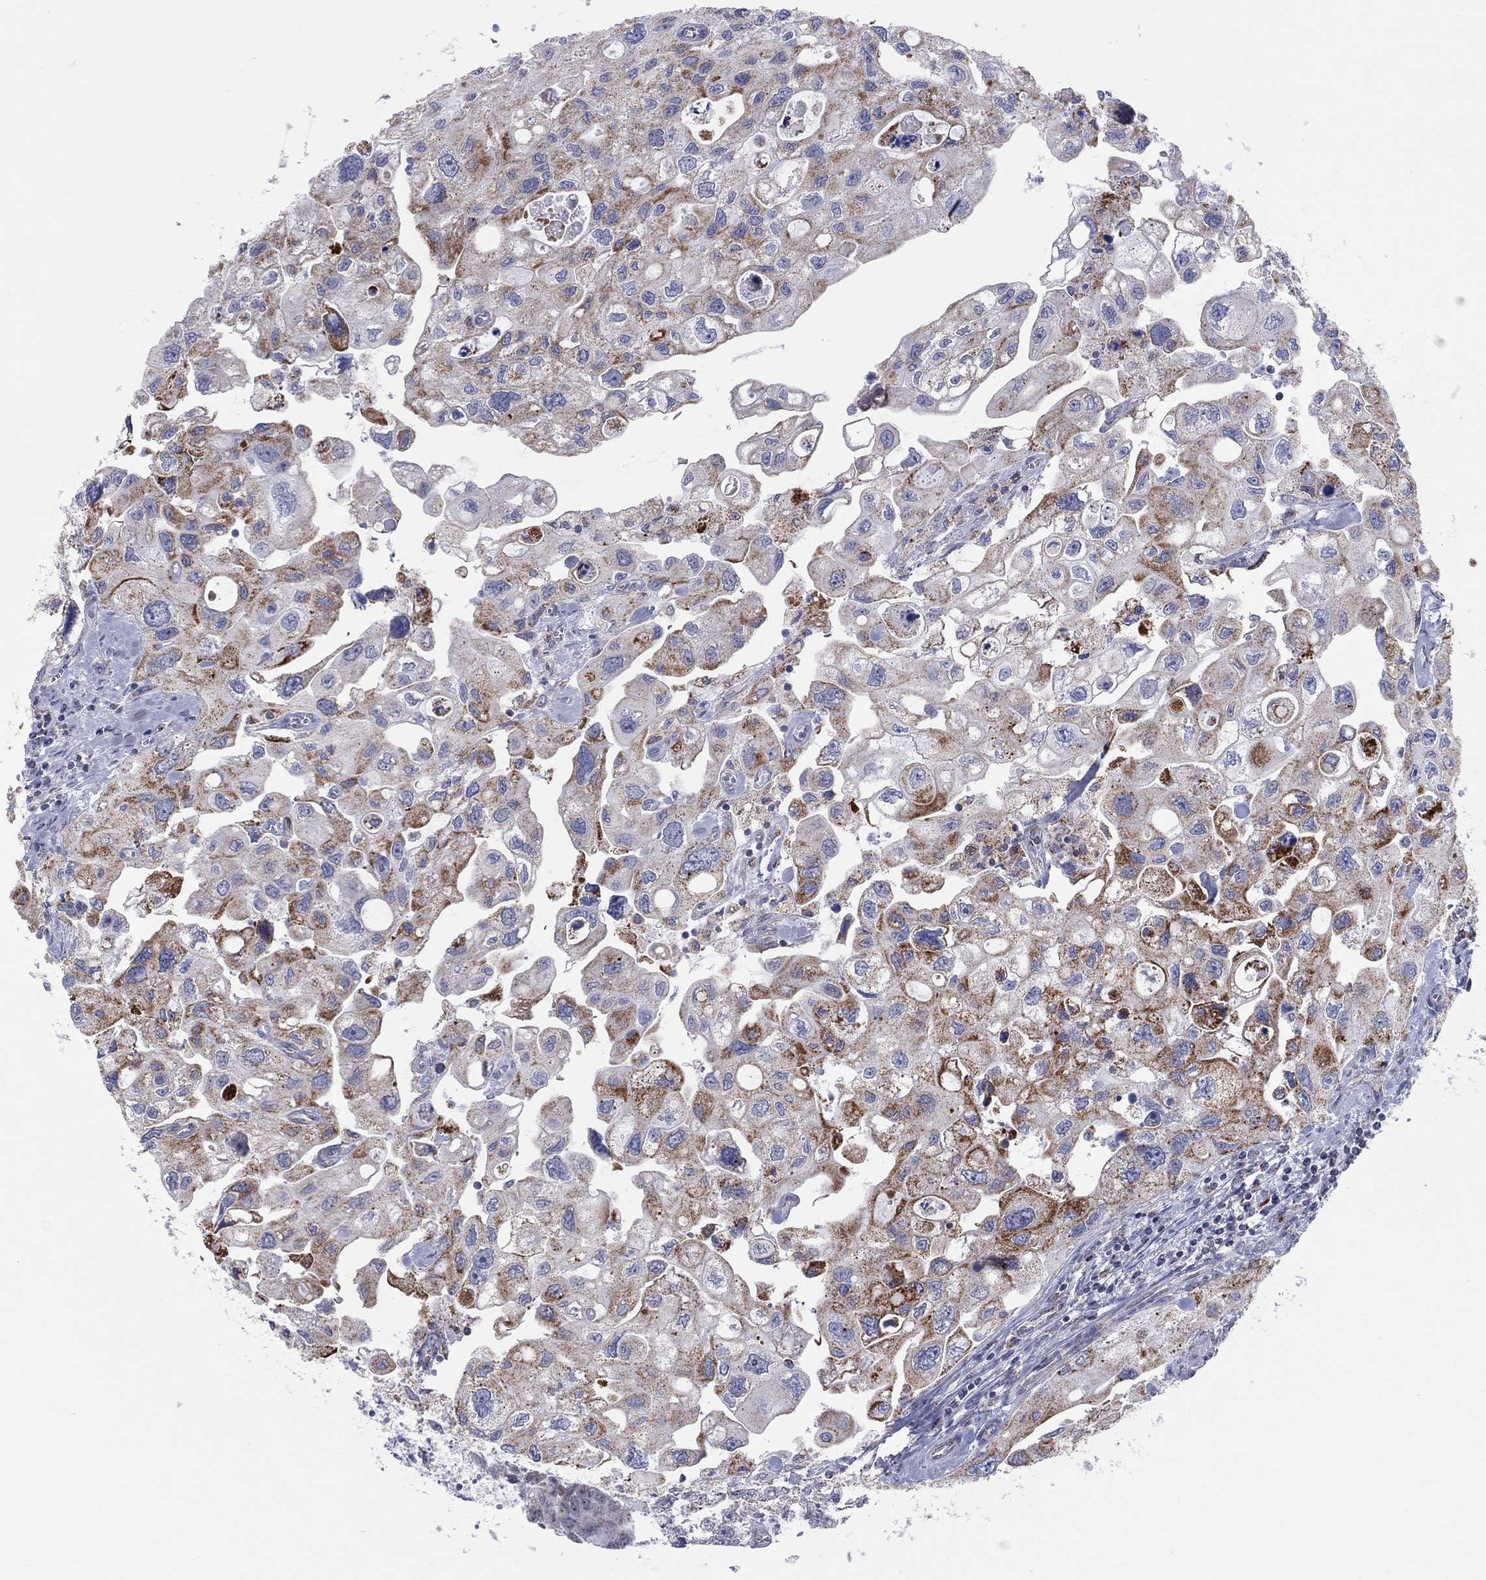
{"staining": {"intensity": "strong", "quantity": "25%-75%", "location": "cytoplasmic/membranous"}, "tissue": "urothelial cancer", "cell_type": "Tumor cells", "image_type": "cancer", "snomed": [{"axis": "morphology", "description": "Urothelial carcinoma, High grade"}, {"axis": "topography", "description": "Urinary bladder"}], "caption": "Immunohistochemistry image of human urothelial cancer stained for a protein (brown), which demonstrates high levels of strong cytoplasmic/membranous positivity in about 25%-75% of tumor cells.", "gene": "KISS1R", "patient": {"sex": "male", "age": 59}}